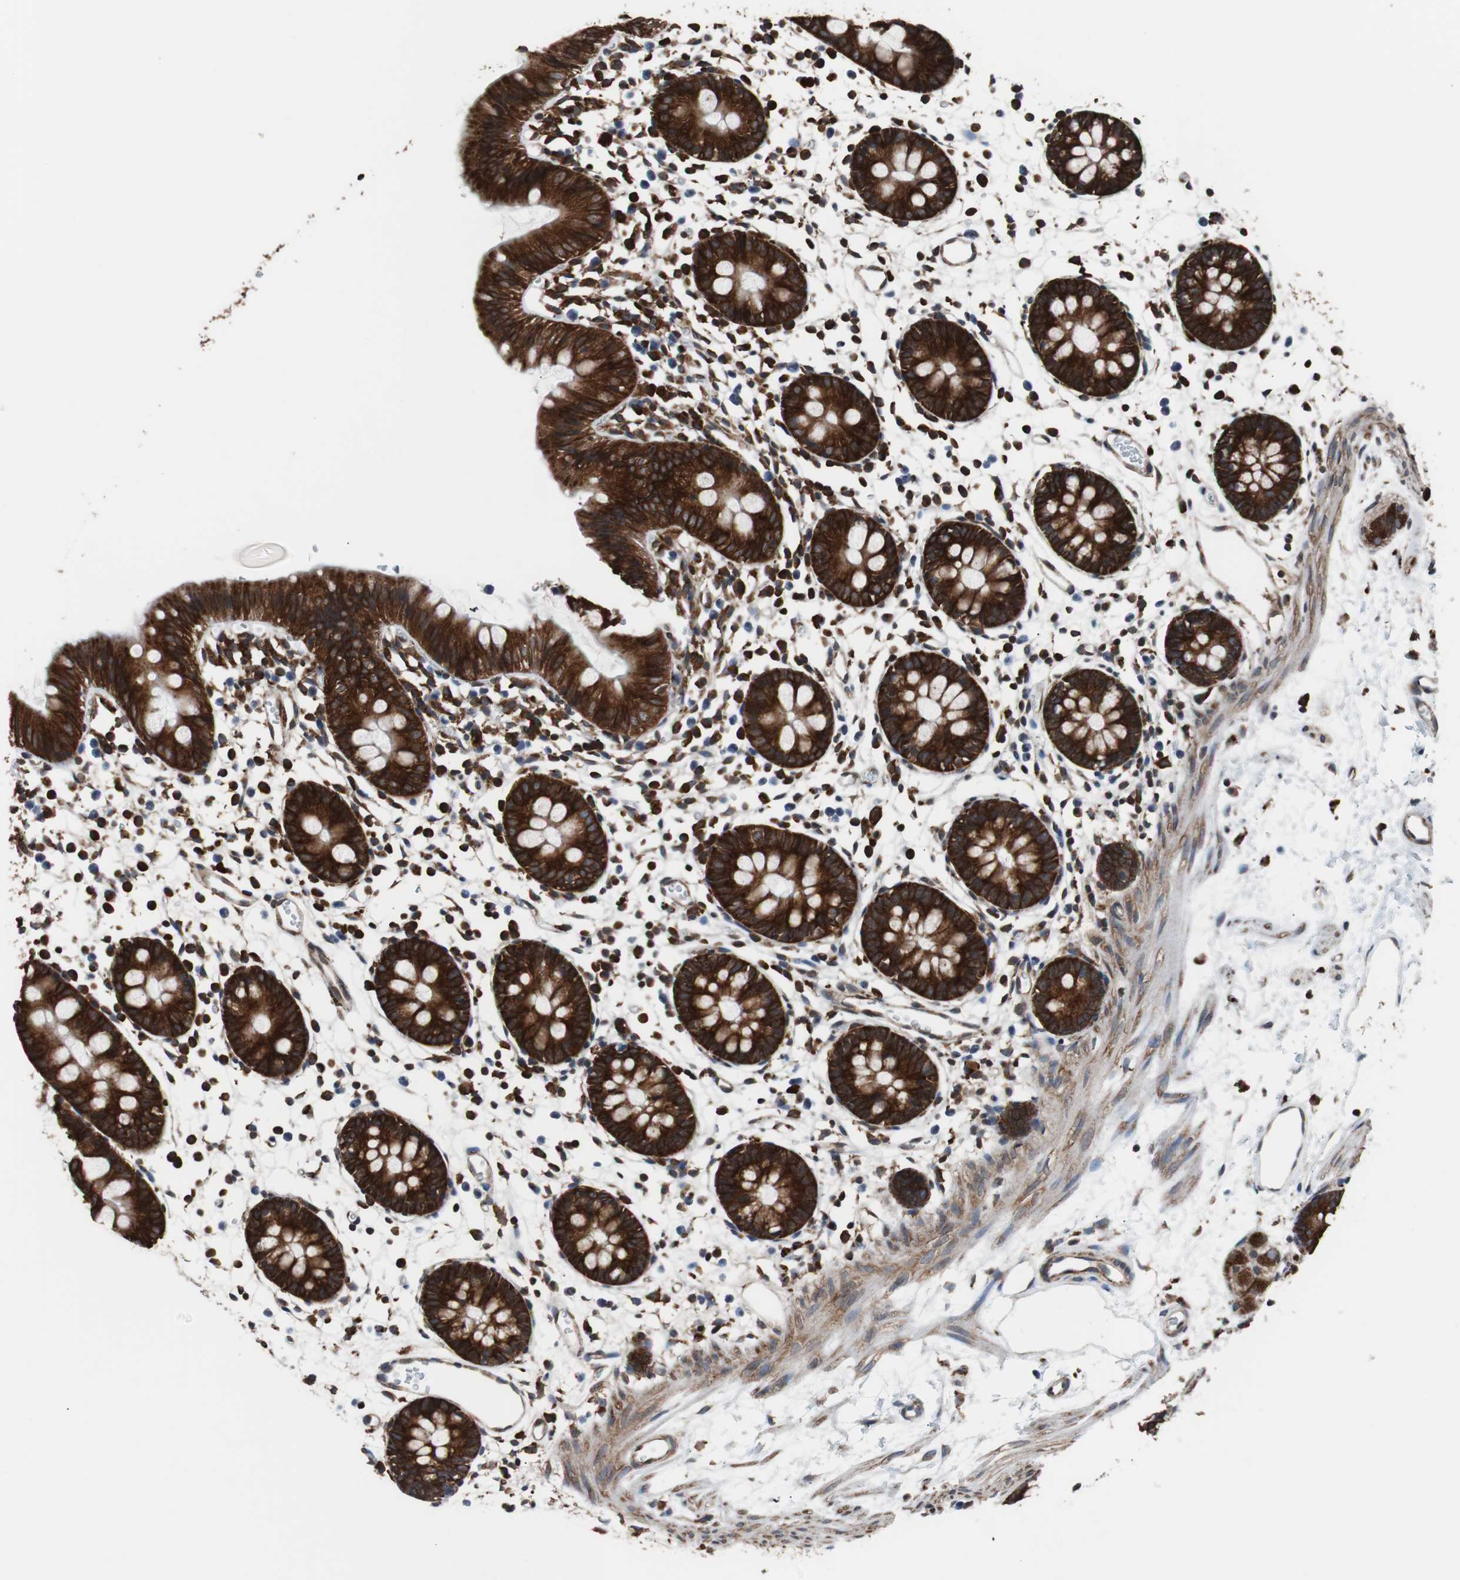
{"staining": {"intensity": "moderate", "quantity": ">75%", "location": "cytoplasmic/membranous"}, "tissue": "colon", "cell_type": "Endothelial cells", "image_type": "normal", "snomed": [{"axis": "morphology", "description": "Normal tissue, NOS"}, {"axis": "morphology", "description": "Adenocarcinoma, NOS"}, {"axis": "topography", "description": "Colon"}, {"axis": "topography", "description": "Peripheral nerve tissue"}], "caption": "Endothelial cells exhibit medium levels of moderate cytoplasmic/membranous staining in approximately >75% of cells in unremarkable human colon.", "gene": "USP10", "patient": {"sex": "male", "age": 14}}